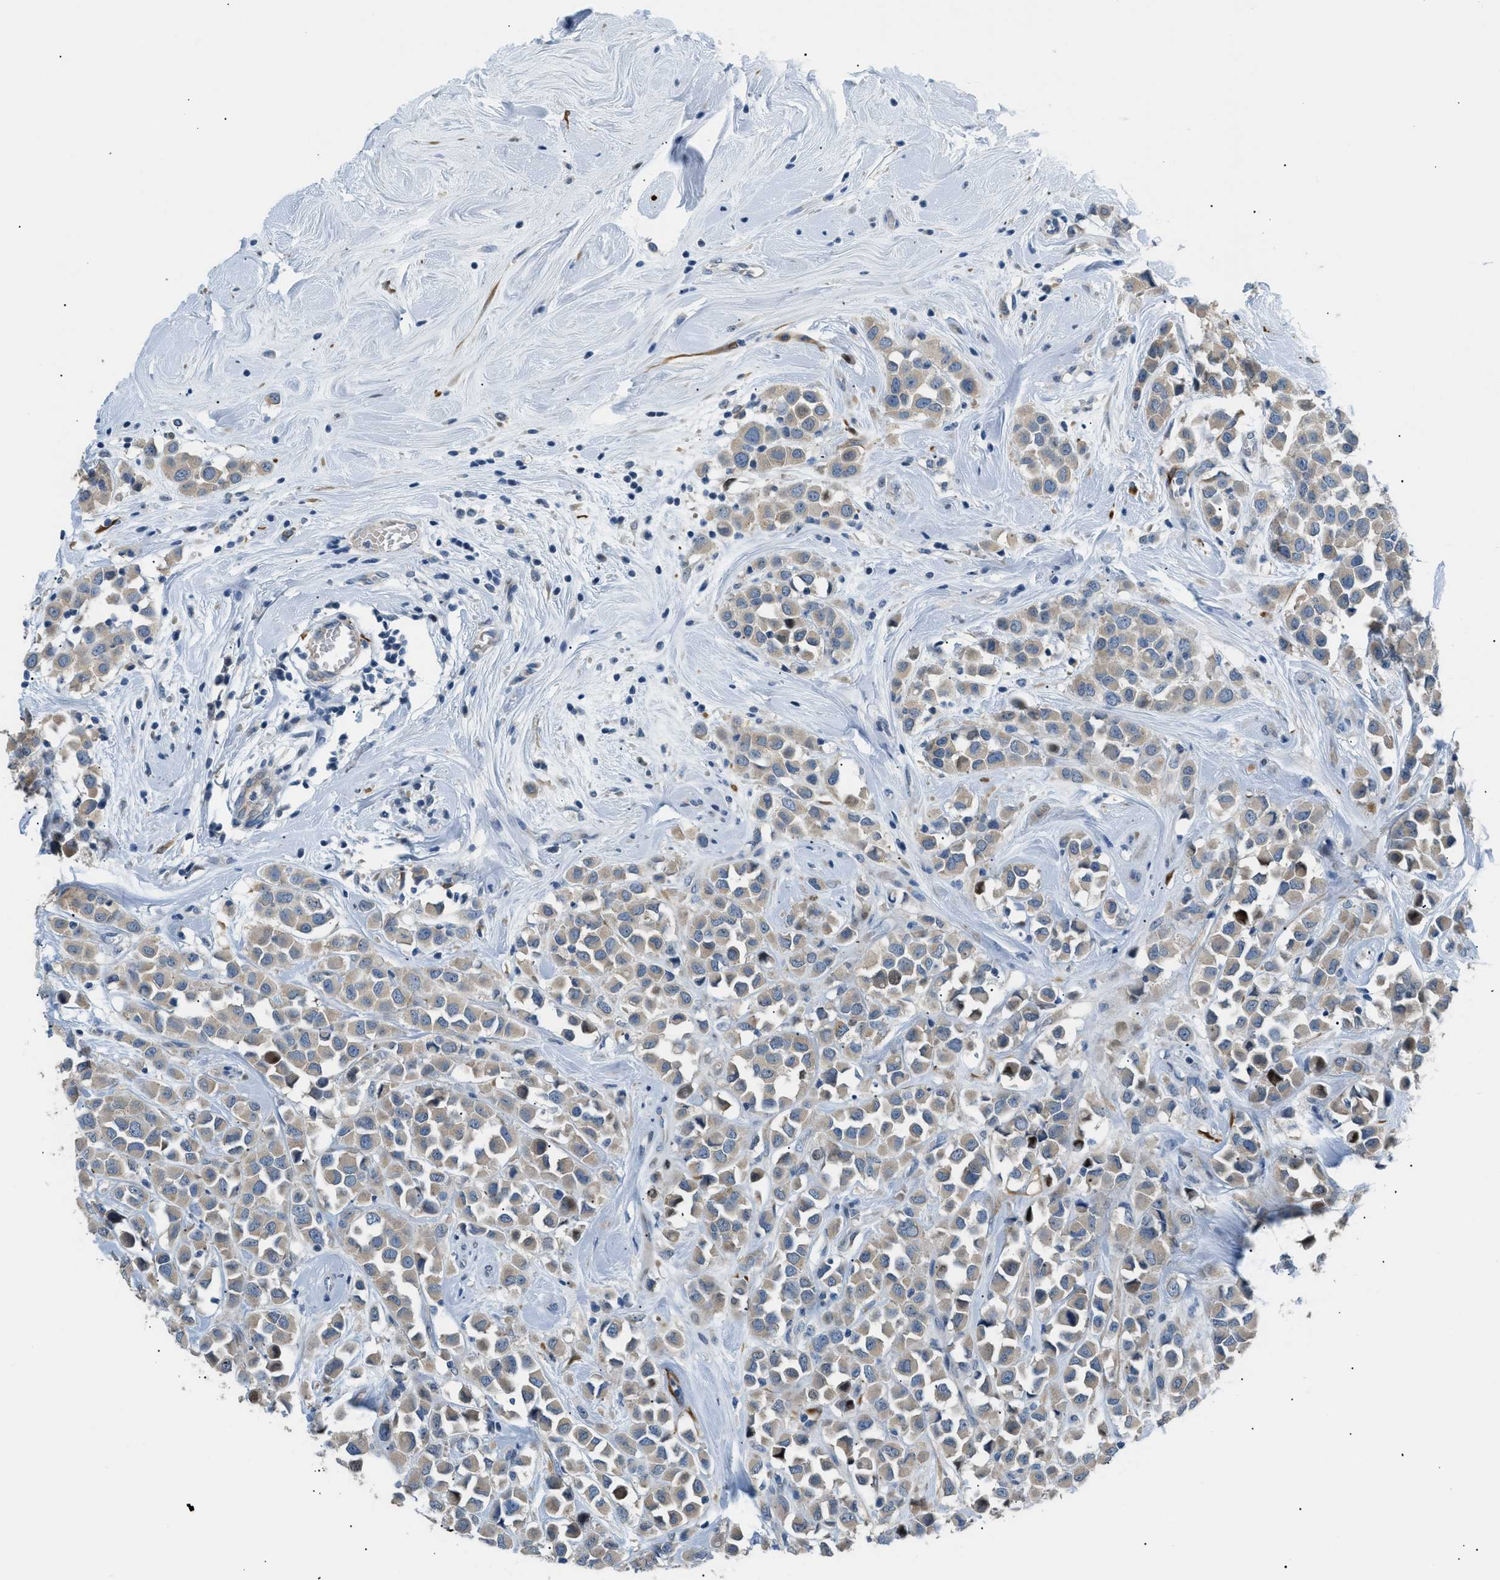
{"staining": {"intensity": "weak", "quantity": ">75%", "location": "cytoplasmic/membranous"}, "tissue": "breast cancer", "cell_type": "Tumor cells", "image_type": "cancer", "snomed": [{"axis": "morphology", "description": "Duct carcinoma"}, {"axis": "topography", "description": "Breast"}], "caption": "An immunohistochemistry (IHC) histopathology image of neoplastic tissue is shown. Protein staining in brown labels weak cytoplasmic/membranous positivity in breast infiltrating ductal carcinoma within tumor cells.", "gene": "ICA1", "patient": {"sex": "female", "age": 61}}